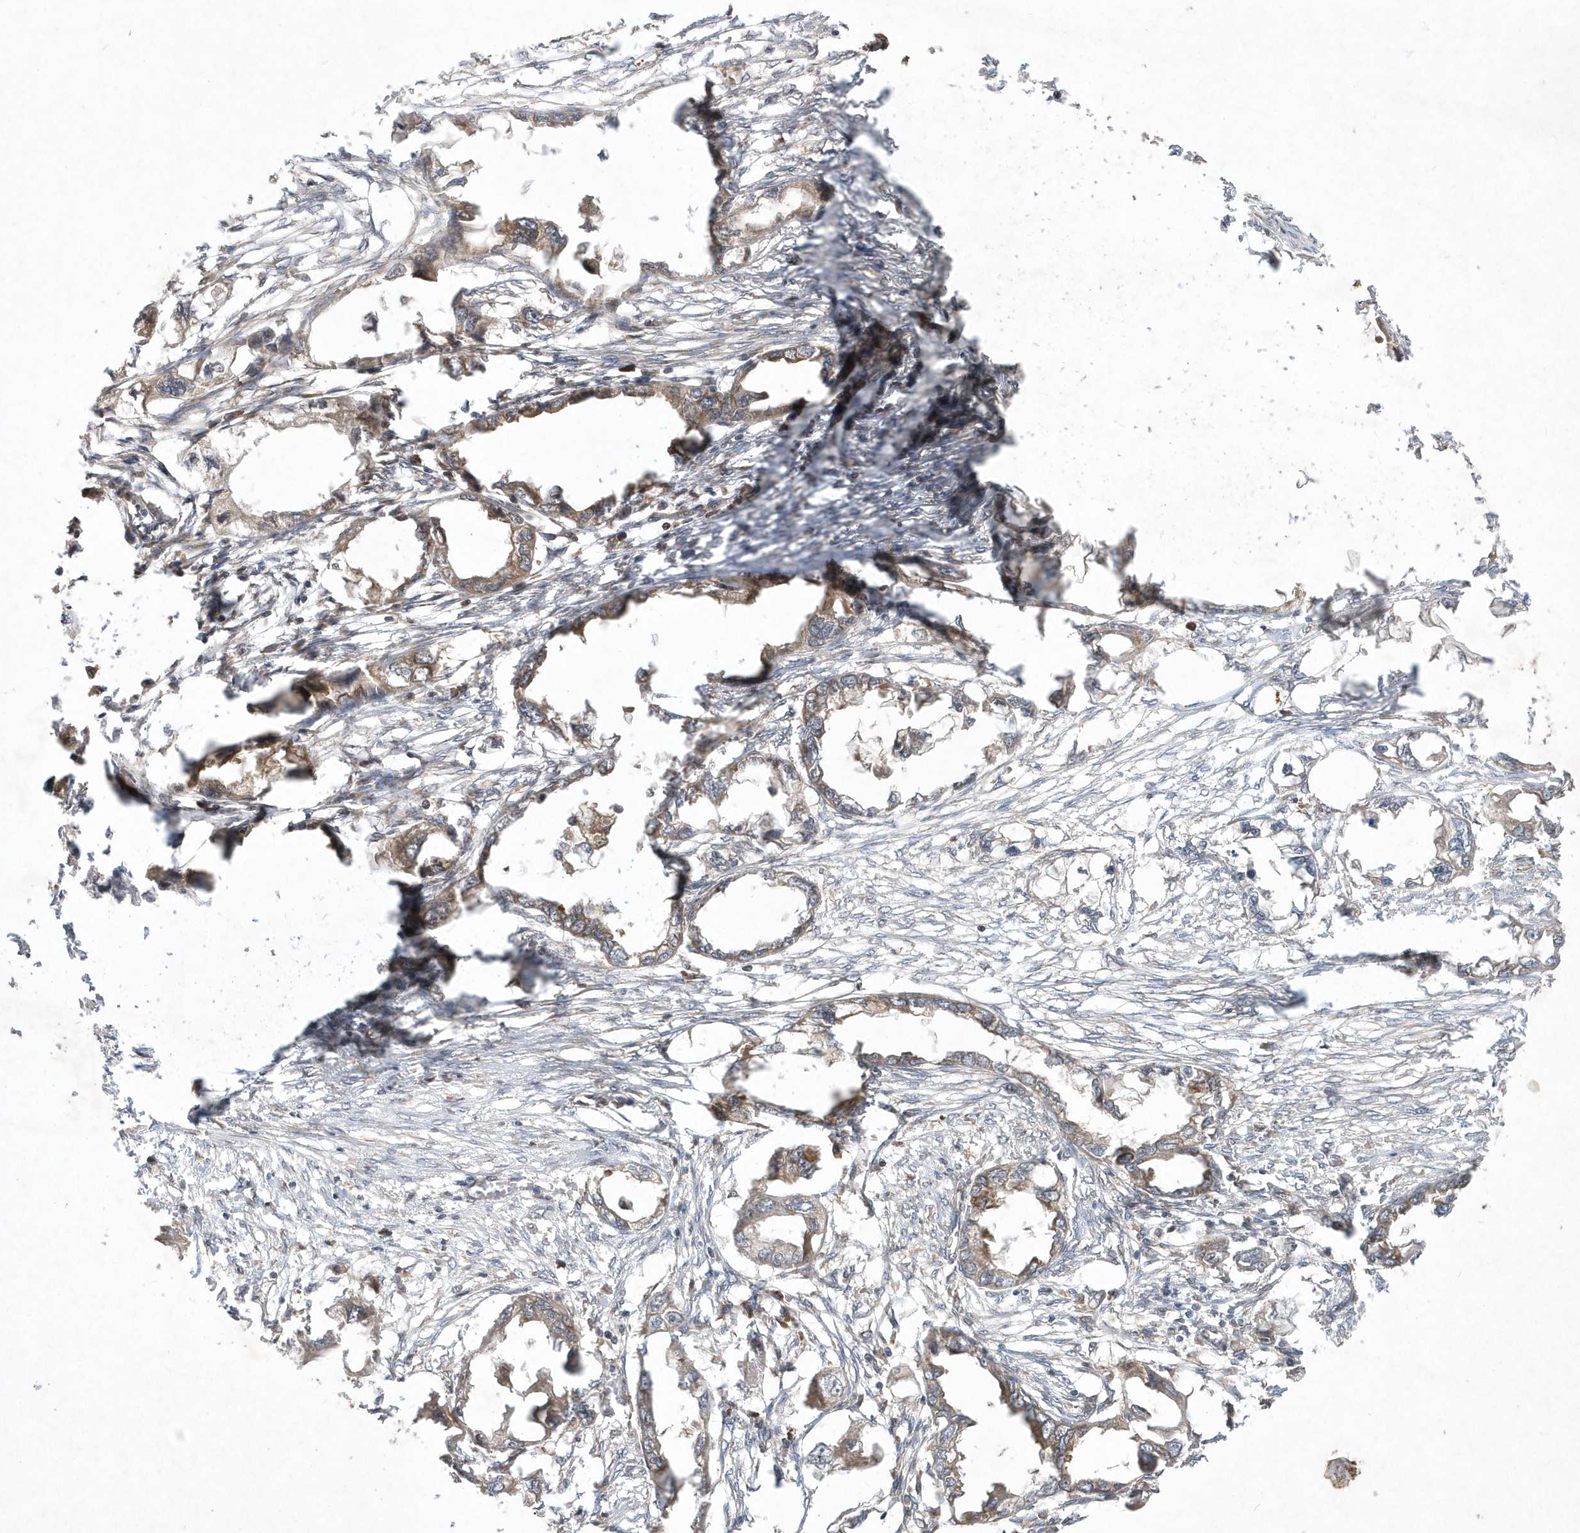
{"staining": {"intensity": "weak", "quantity": ">75%", "location": "cytoplasmic/membranous"}, "tissue": "endometrial cancer", "cell_type": "Tumor cells", "image_type": "cancer", "snomed": [{"axis": "morphology", "description": "Adenocarcinoma, NOS"}, {"axis": "morphology", "description": "Adenocarcinoma, metastatic, NOS"}, {"axis": "topography", "description": "Adipose tissue"}, {"axis": "topography", "description": "Endometrium"}], "caption": "Immunohistochemistry of human adenocarcinoma (endometrial) displays low levels of weak cytoplasmic/membranous expression in about >75% of tumor cells.", "gene": "GFM2", "patient": {"sex": "female", "age": 67}}